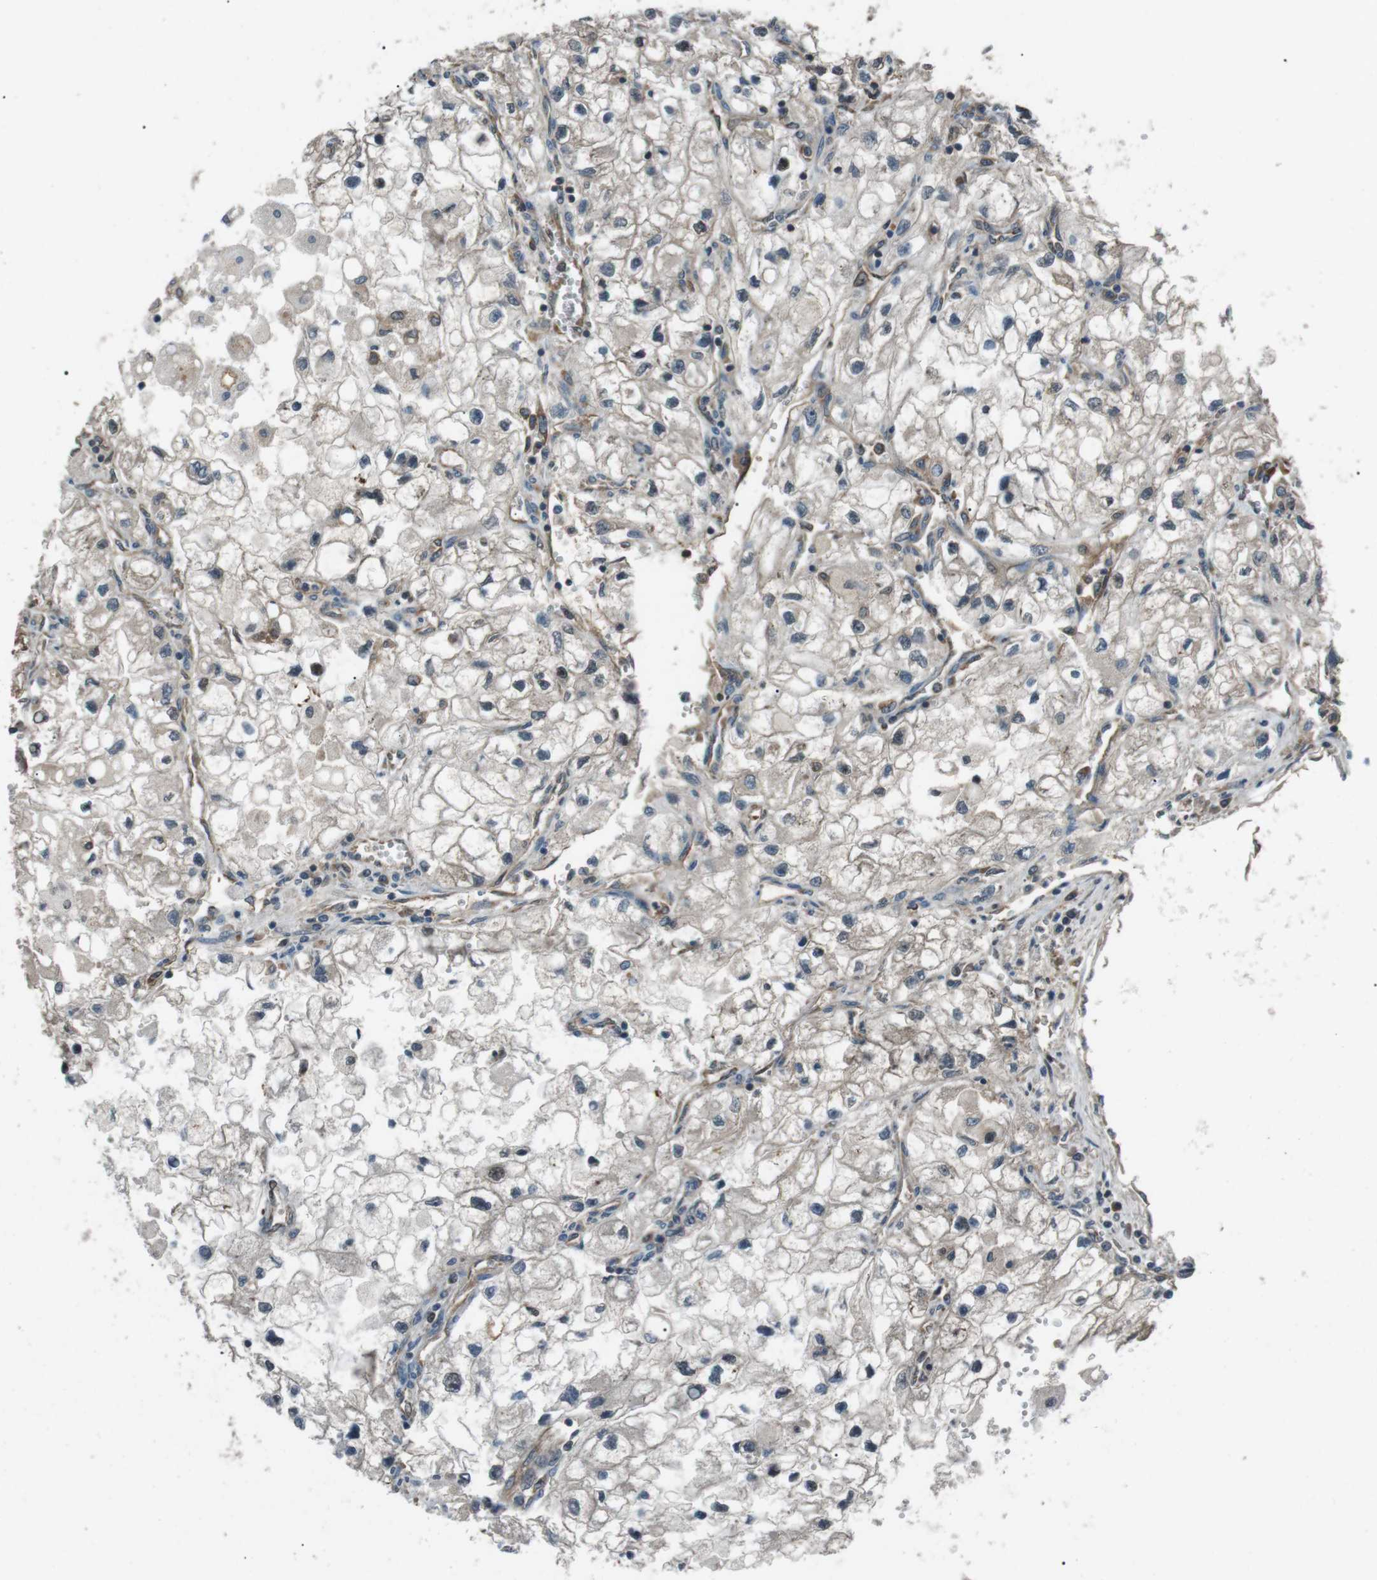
{"staining": {"intensity": "negative", "quantity": "none", "location": "none"}, "tissue": "renal cancer", "cell_type": "Tumor cells", "image_type": "cancer", "snomed": [{"axis": "morphology", "description": "Adenocarcinoma, NOS"}, {"axis": "topography", "description": "Kidney"}], "caption": "Immunohistochemistry of human renal adenocarcinoma reveals no positivity in tumor cells. Nuclei are stained in blue.", "gene": "GPR161", "patient": {"sex": "female", "age": 70}}